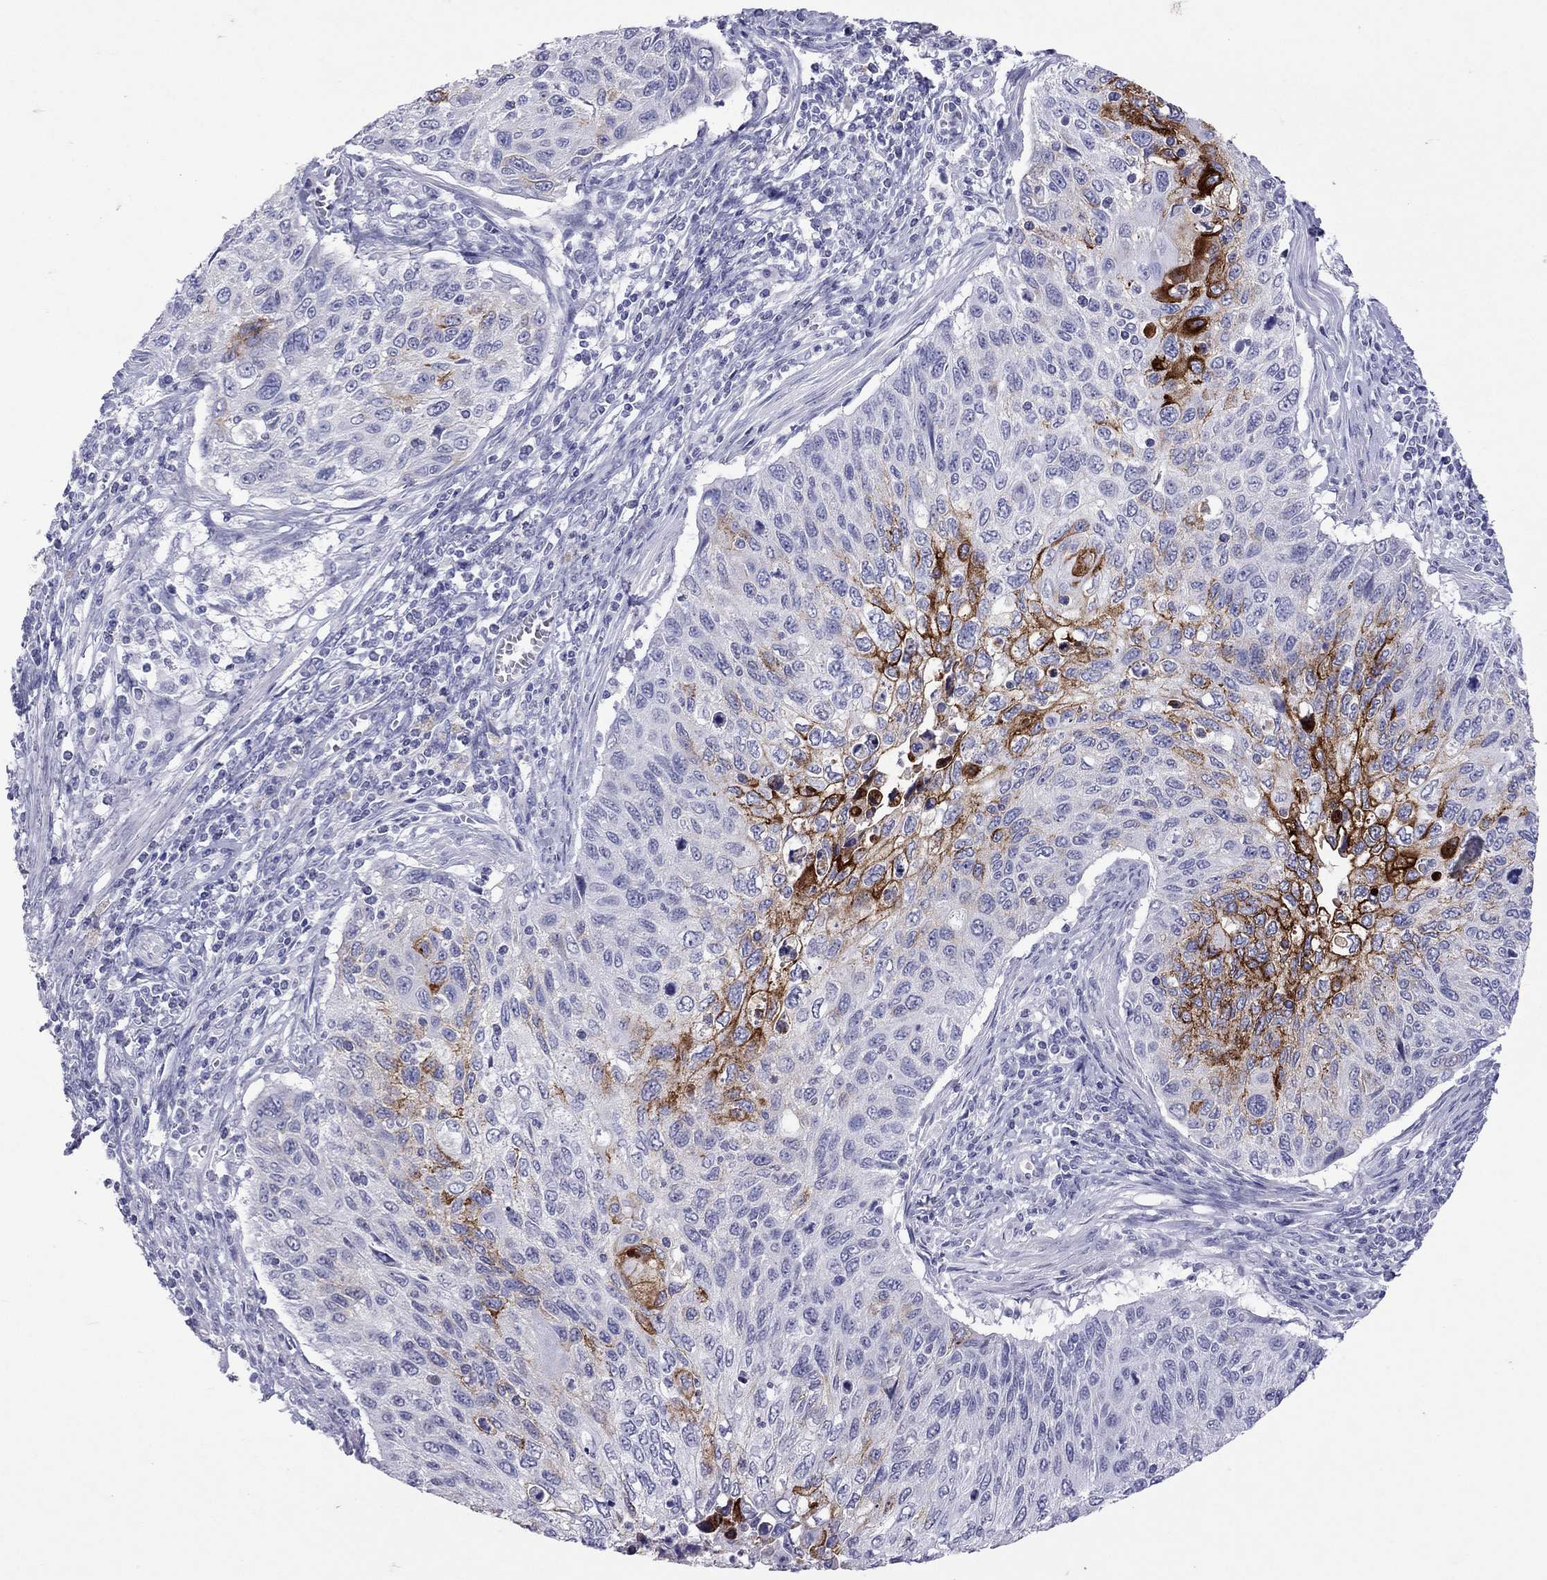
{"staining": {"intensity": "strong", "quantity": "<25%", "location": "cytoplasmic/membranous"}, "tissue": "cervical cancer", "cell_type": "Tumor cells", "image_type": "cancer", "snomed": [{"axis": "morphology", "description": "Squamous cell carcinoma, NOS"}, {"axis": "topography", "description": "Cervix"}], "caption": "Cervical cancer tissue demonstrates strong cytoplasmic/membranous positivity in about <25% of tumor cells", "gene": "MUC16", "patient": {"sex": "female", "age": 70}}